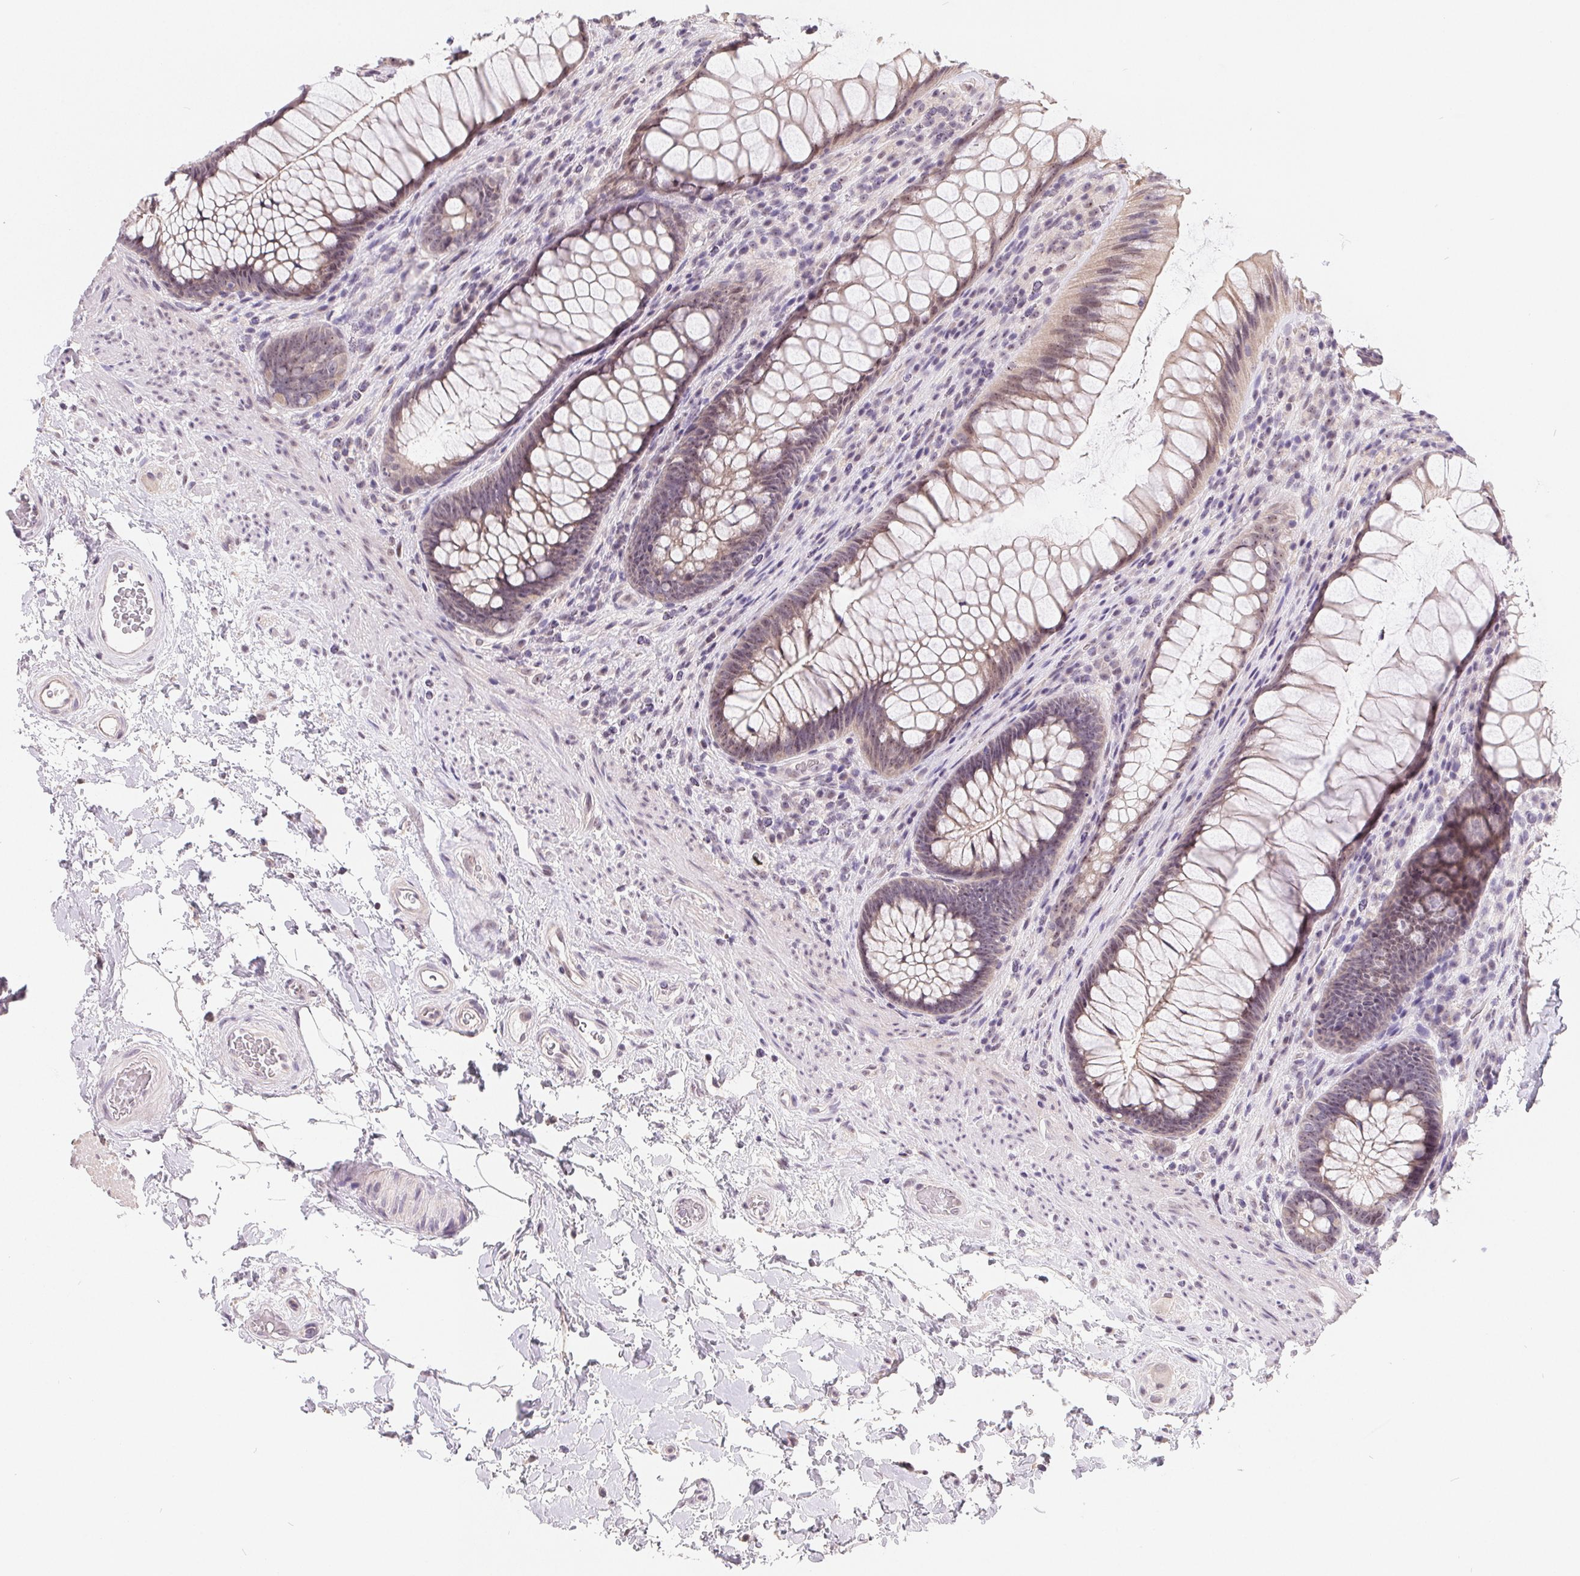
{"staining": {"intensity": "weak", "quantity": "<25%", "location": "nuclear"}, "tissue": "rectum", "cell_type": "Glandular cells", "image_type": "normal", "snomed": [{"axis": "morphology", "description": "Normal tissue, NOS"}, {"axis": "topography", "description": "Smooth muscle"}, {"axis": "topography", "description": "Rectum"}], "caption": "A histopathology image of rectum stained for a protein demonstrates no brown staining in glandular cells.", "gene": "LCA5L", "patient": {"sex": "male", "age": 53}}